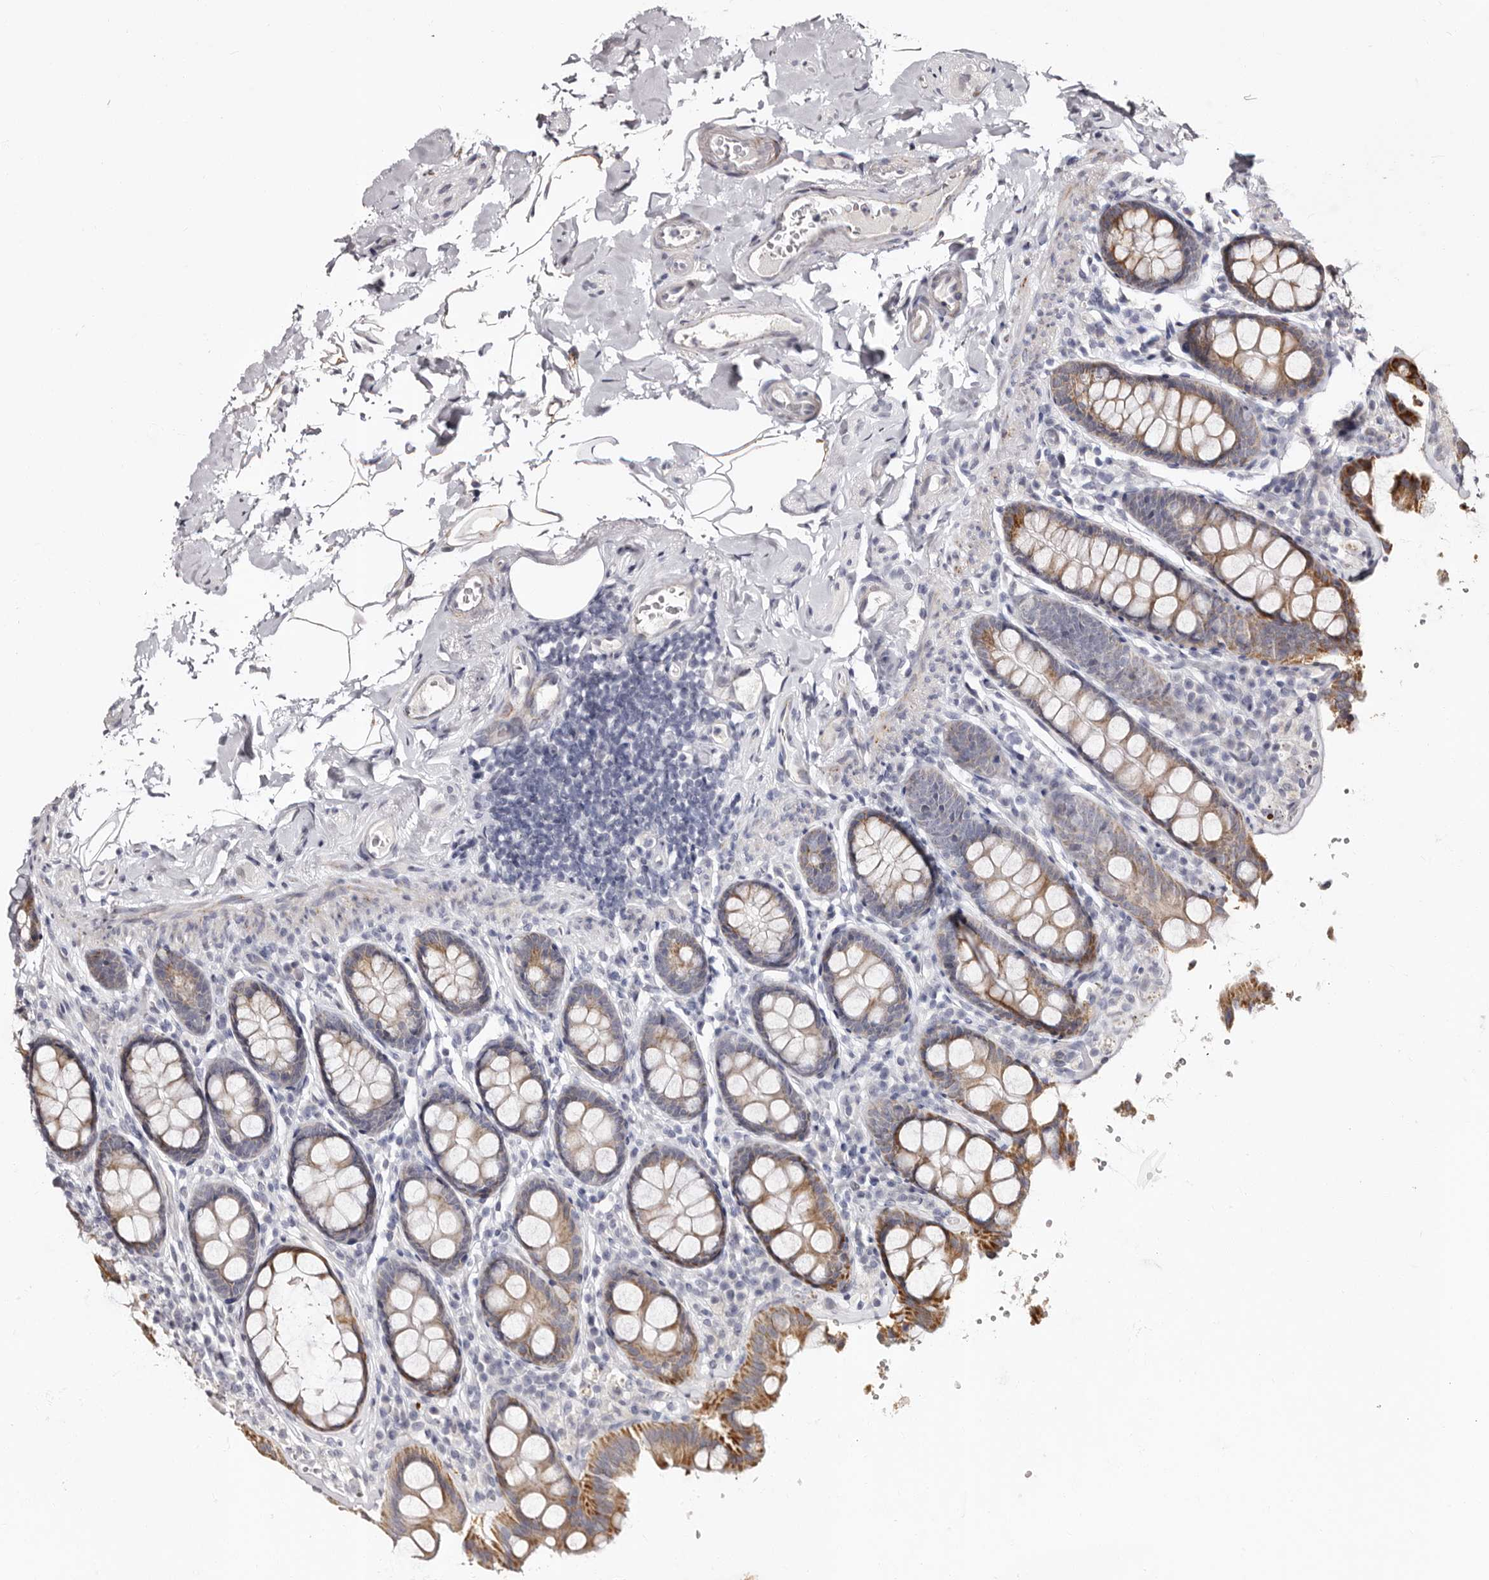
{"staining": {"intensity": "negative", "quantity": "none", "location": "none"}, "tissue": "colon", "cell_type": "Endothelial cells", "image_type": "normal", "snomed": [{"axis": "morphology", "description": "Normal tissue, NOS"}, {"axis": "topography", "description": "Colon"}, {"axis": "topography", "description": "Peripheral nerve tissue"}], "caption": "Protein analysis of benign colon demonstrates no significant positivity in endothelial cells.", "gene": "PHF20L1", "patient": {"sex": "female", "age": 61}}